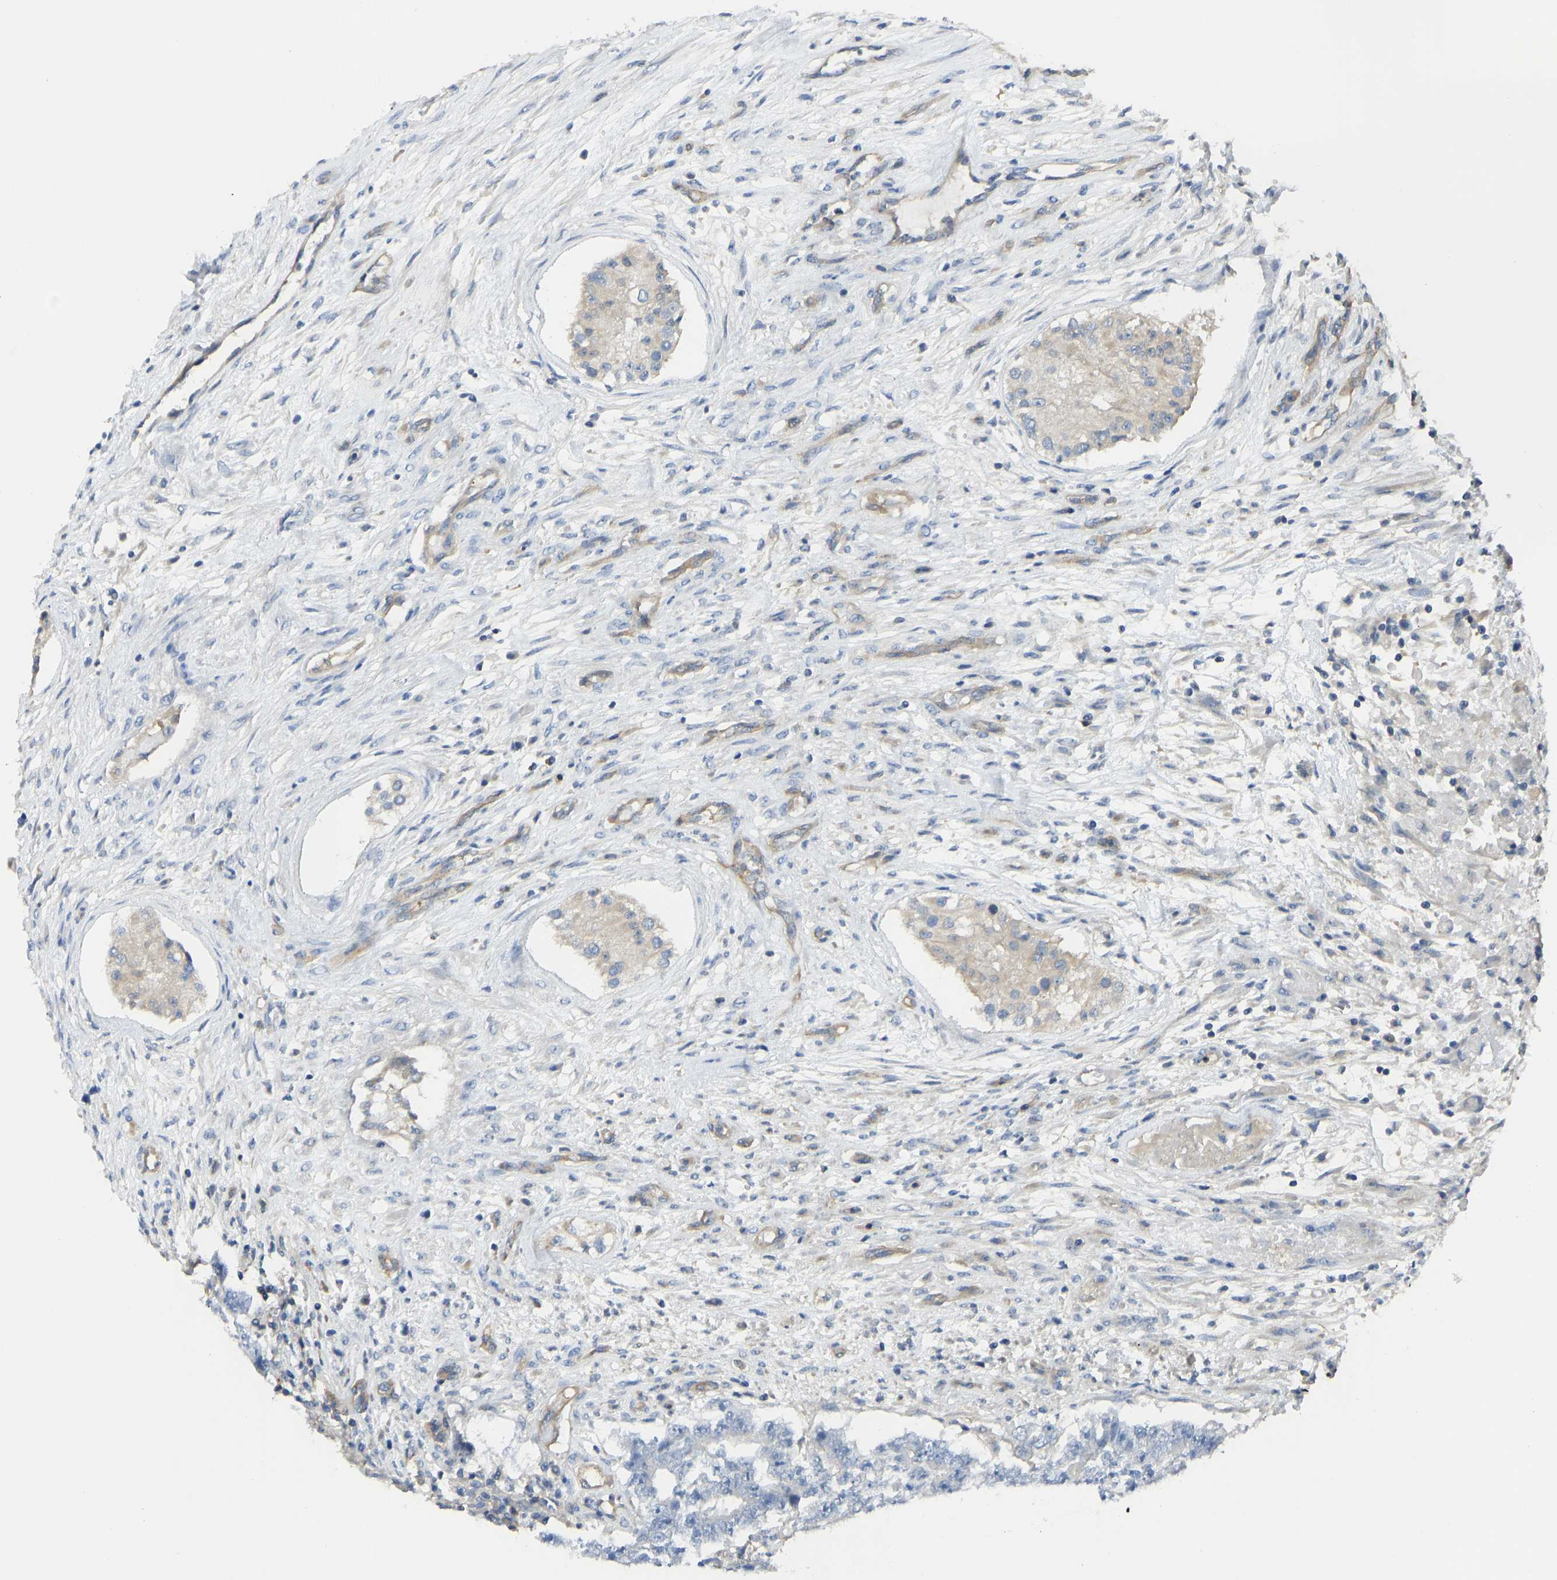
{"staining": {"intensity": "weak", "quantity": "25%-75%", "location": "cytoplasmic/membranous"}, "tissue": "testis cancer", "cell_type": "Tumor cells", "image_type": "cancer", "snomed": [{"axis": "morphology", "description": "Carcinoma, Embryonal, NOS"}, {"axis": "topography", "description": "Testis"}], "caption": "Immunohistochemistry photomicrograph of neoplastic tissue: human testis embryonal carcinoma stained using immunohistochemistry (IHC) shows low levels of weak protein expression localized specifically in the cytoplasmic/membranous of tumor cells, appearing as a cytoplasmic/membranous brown color.", "gene": "PPP3CA", "patient": {"sex": "male", "age": 25}}